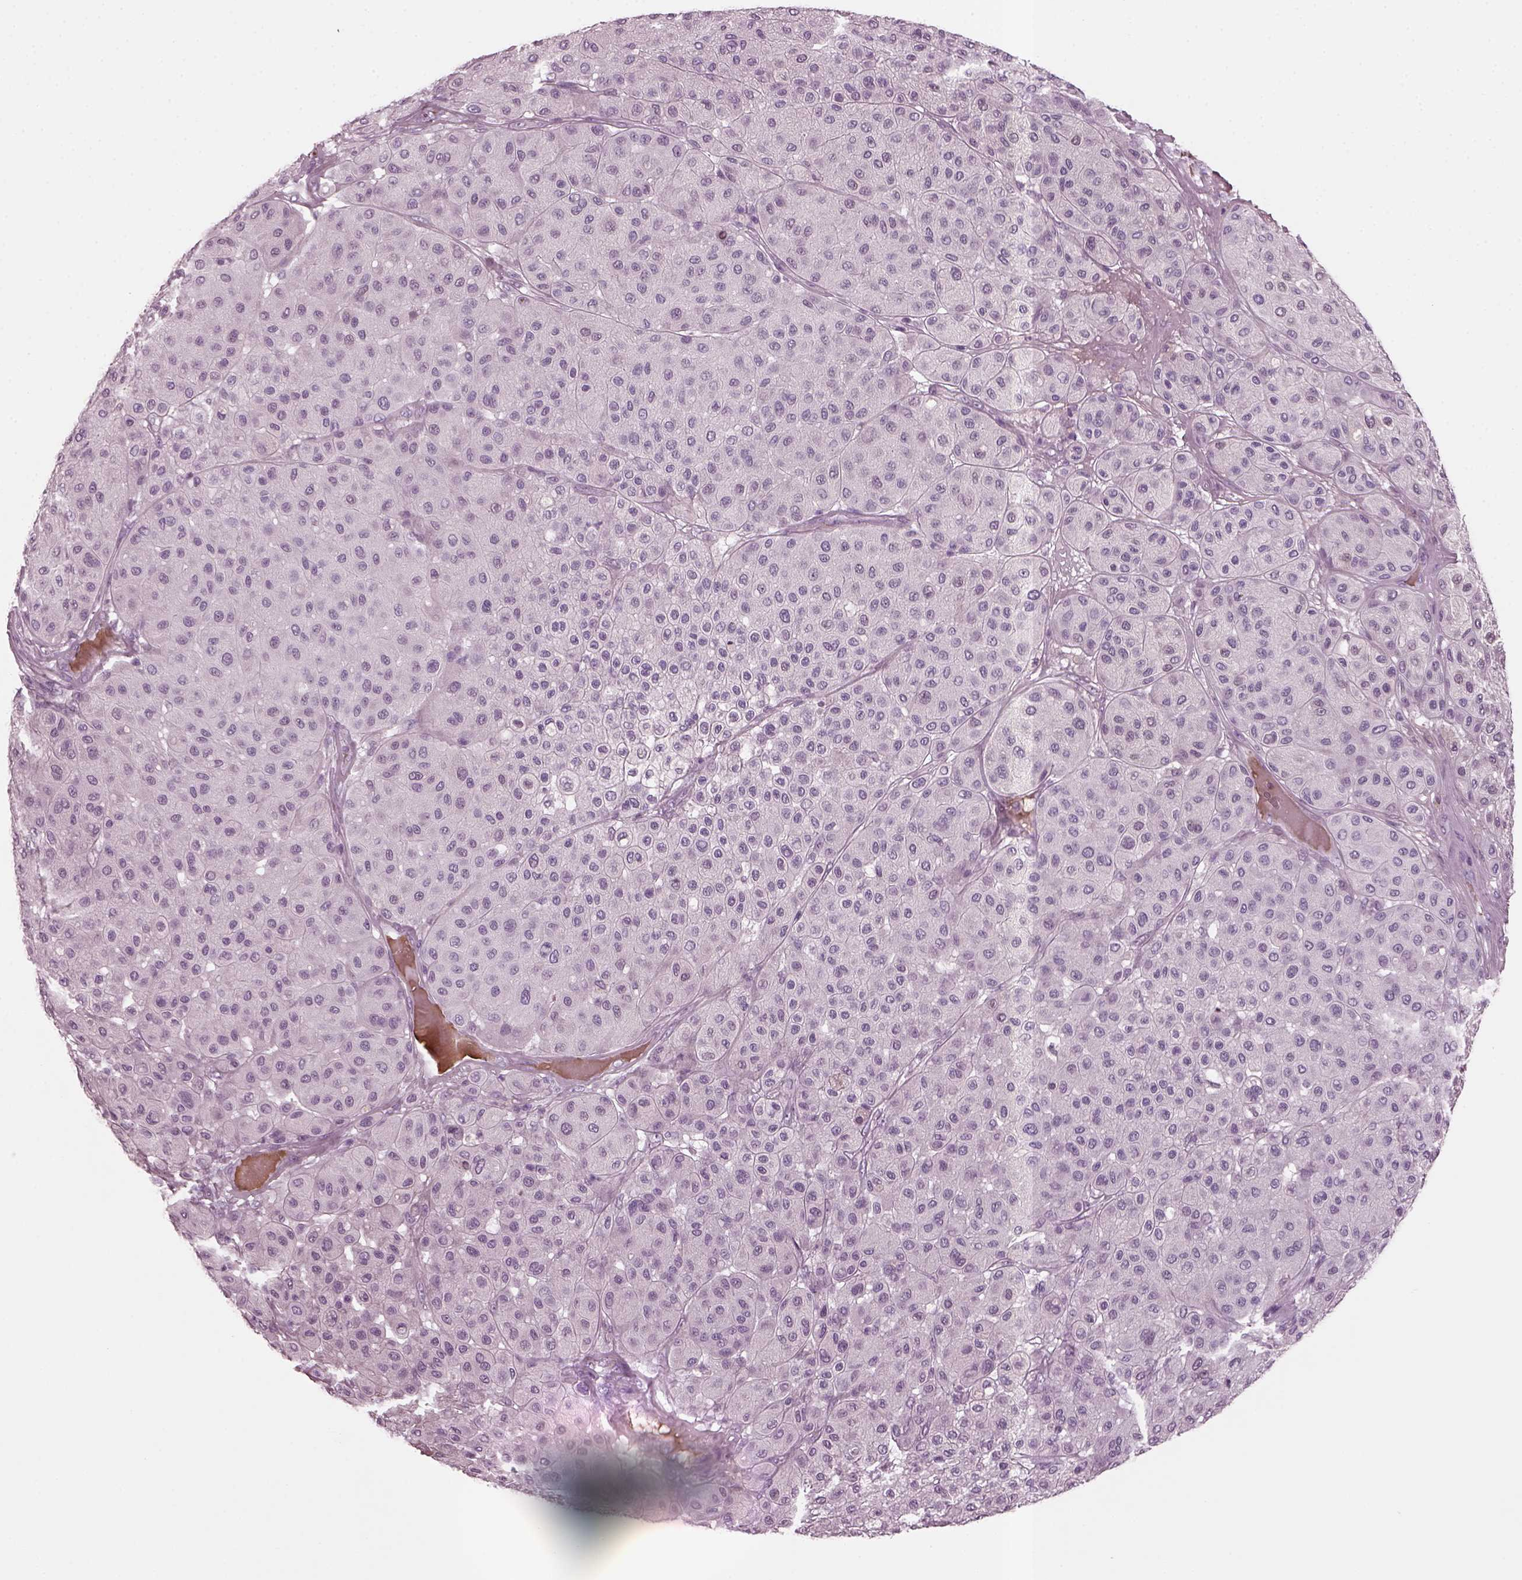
{"staining": {"intensity": "negative", "quantity": "none", "location": "none"}, "tissue": "melanoma", "cell_type": "Tumor cells", "image_type": "cancer", "snomed": [{"axis": "morphology", "description": "Malignant melanoma, Metastatic site"}, {"axis": "topography", "description": "Smooth muscle"}], "caption": "Immunohistochemical staining of human malignant melanoma (metastatic site) reveals no significant staining in tumor cells.", "gene": "DPYSL5", "patient": {"sex": "male", "age": 41}}